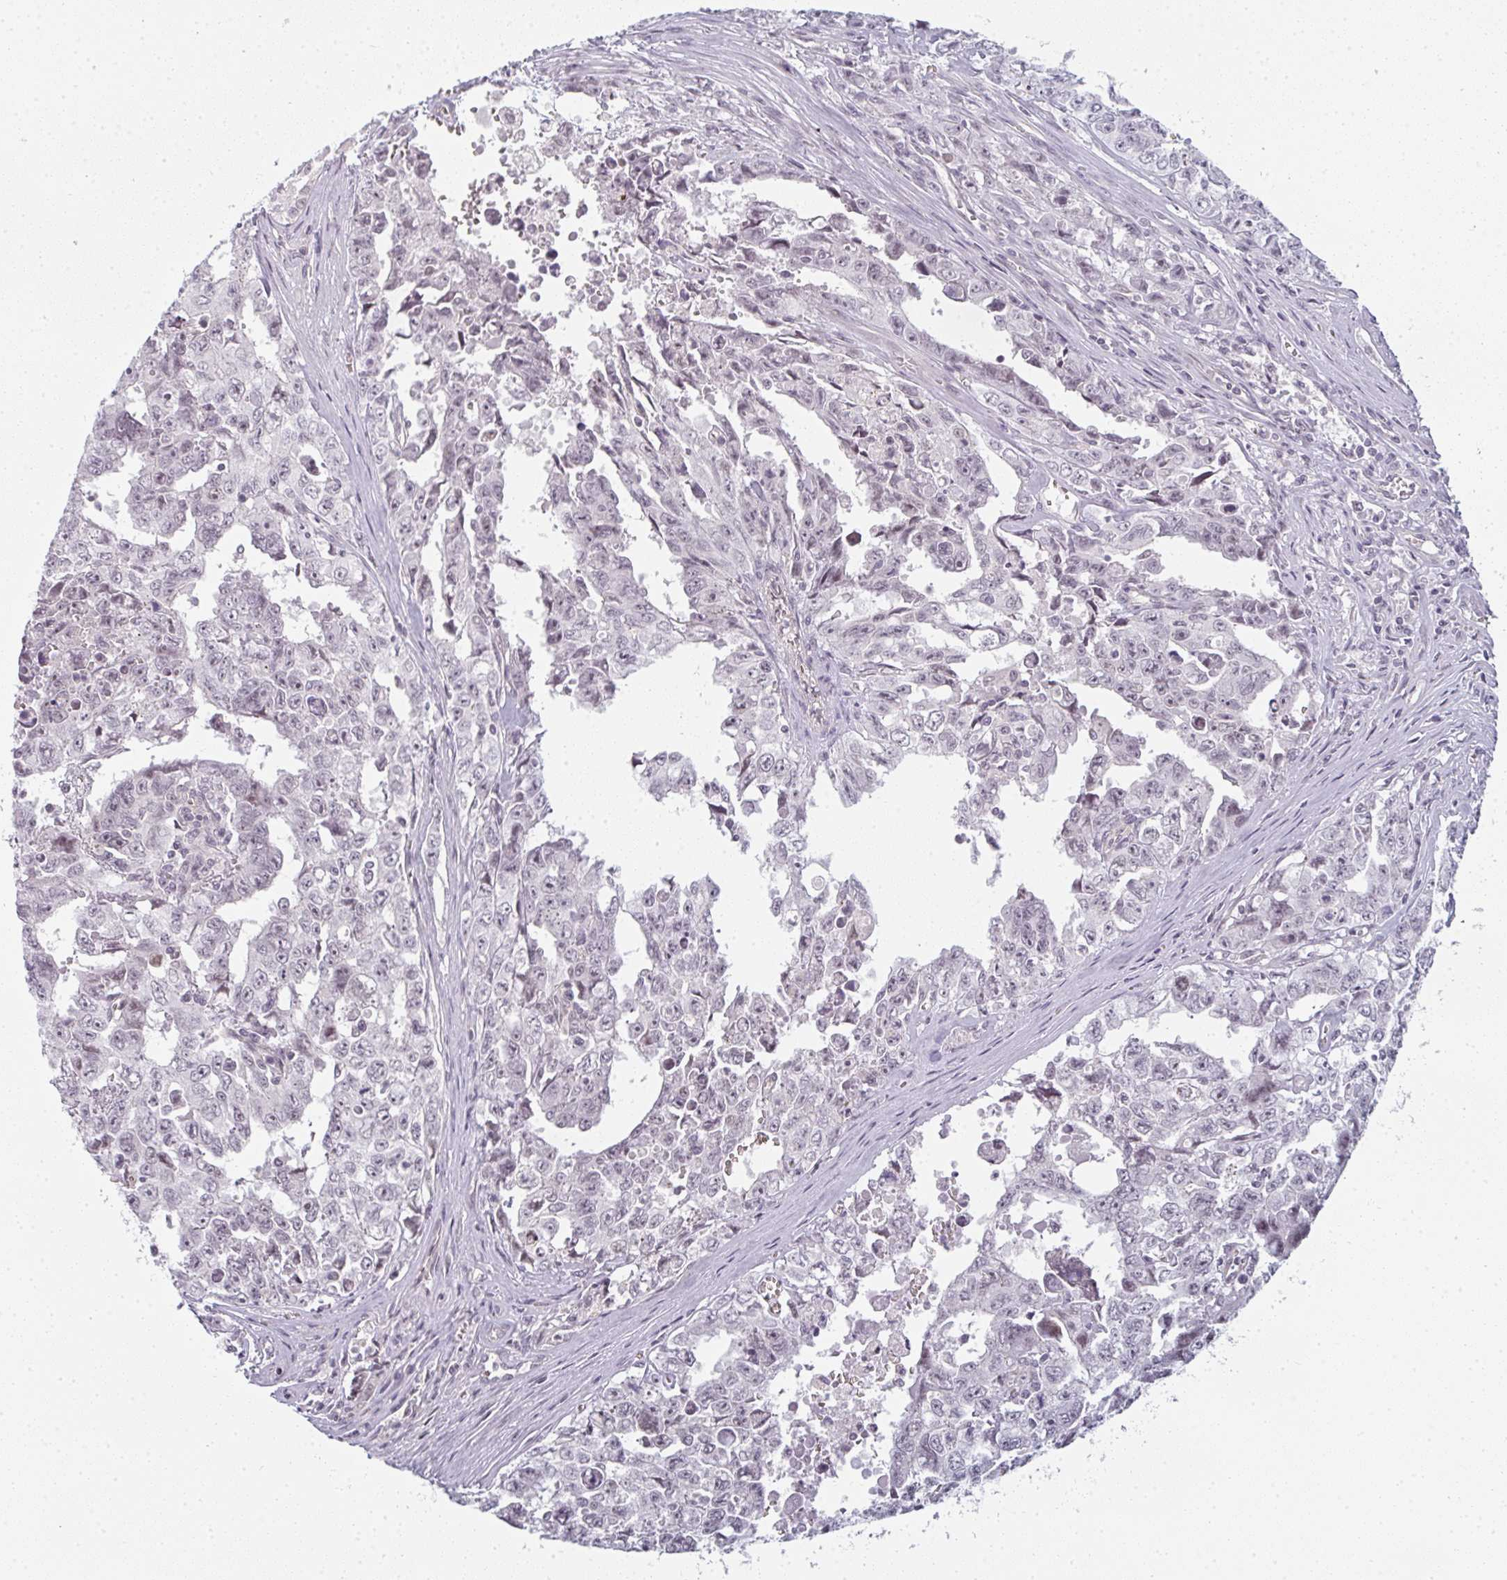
{"staining": {"intensity": "weak", "quantity": "<25%", "location": "nuclear"}, "tissue": "testis cancer", "cell_type": "Tumor cells", "image_type": "cancer", "snomed": [{"axis": "morphology", "description": "Carcinoma, Embryonal, NOS"}, {"axis": "topography", "description": "Testis"}], "caption": "Photomicrograph shows no significant protein positivity in tumor cells of testis cancer (embryonal carcinoma).", "gene": "RBBP6", "patient": {"sex": "male", "age": 24}}